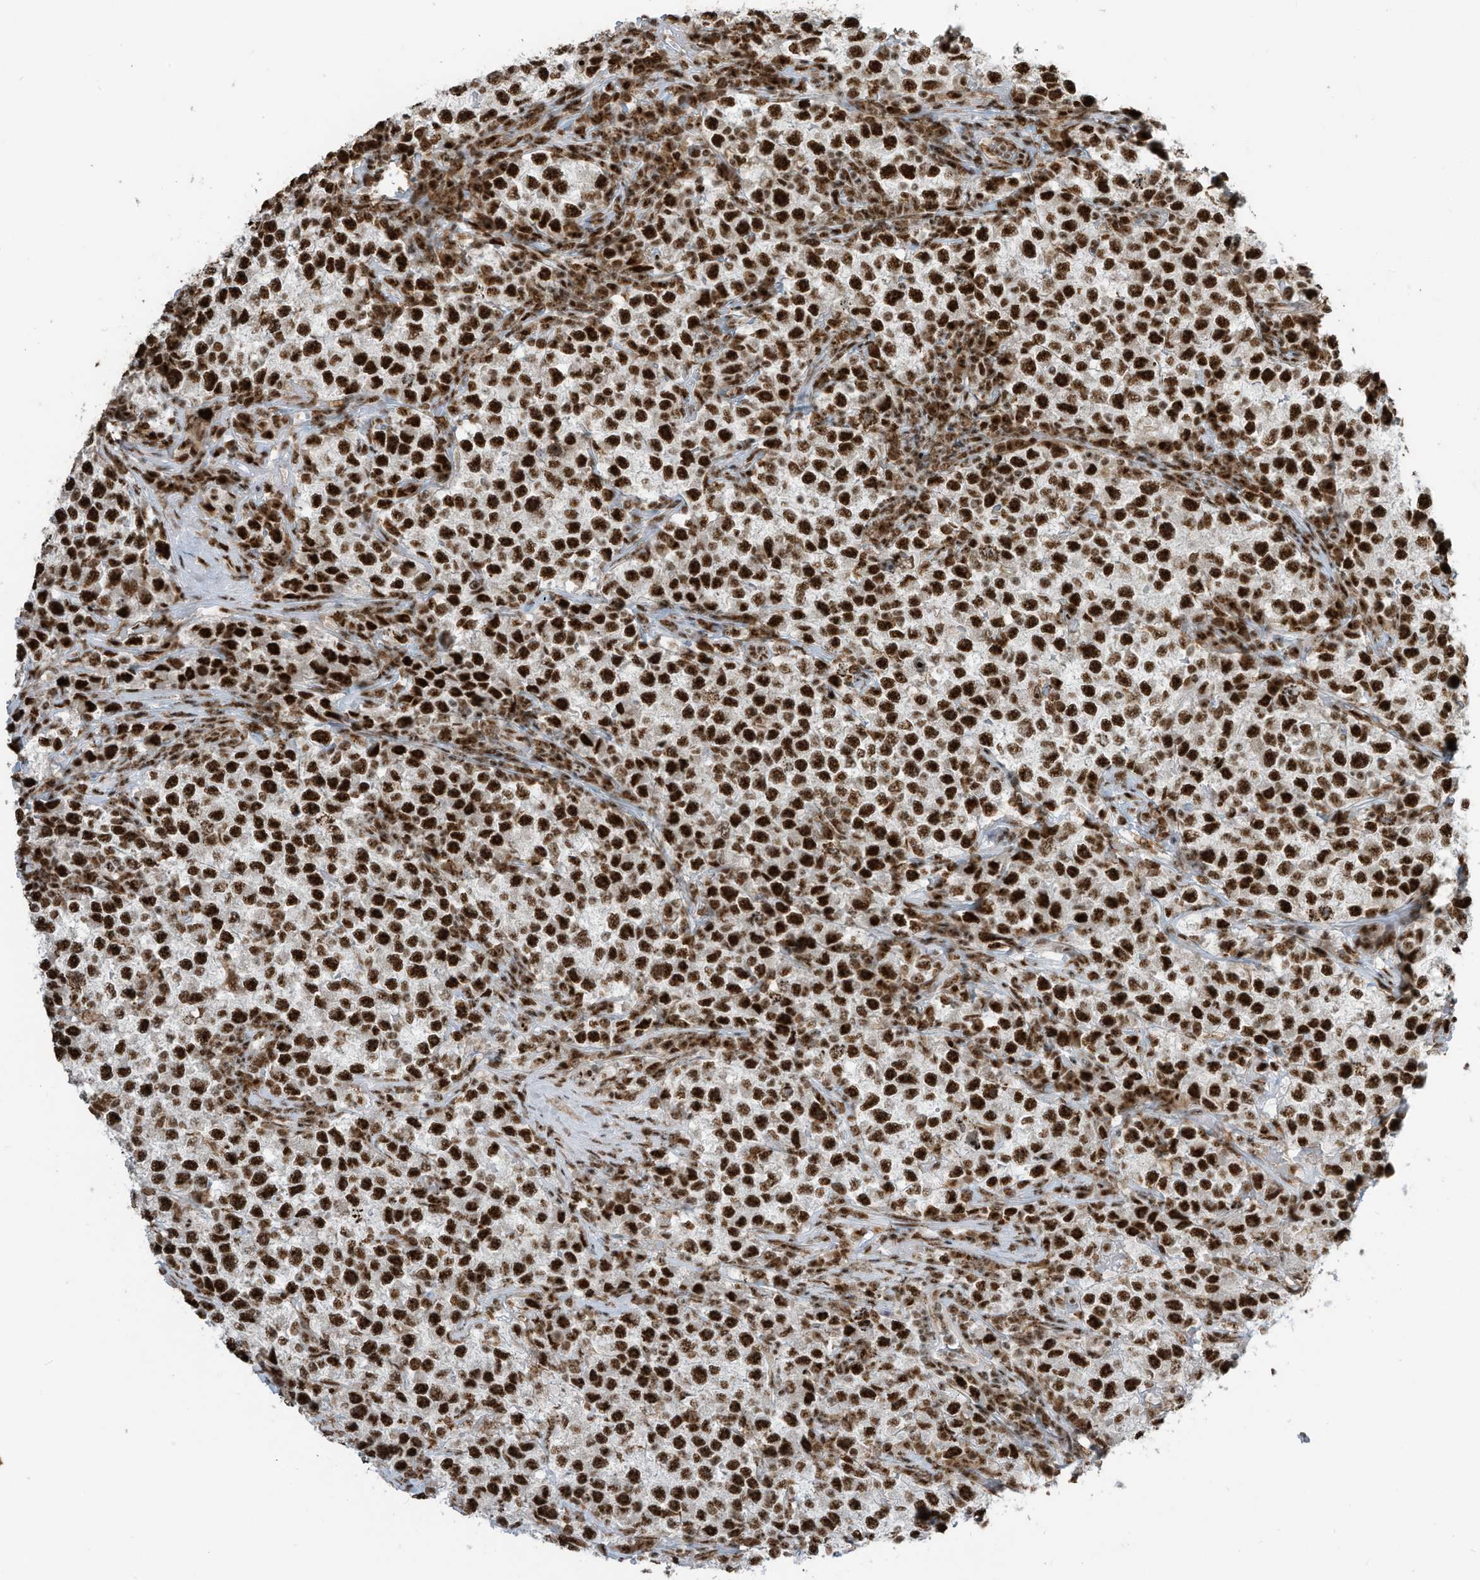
{"staining": {"intensity": "strong", "quantity": ">75%", "location": "nuclear"}, "tissue": "testis cancer", "cell_type": "Tumor cells", "image_type": "cancer", "snomed": [{"axis": "morphology", "description": "Seminoma, NOS"}, {"axis": "topography", "description": "Testis"}], "caption": "IHC (DAB (3,3'-diaminobenzidine)) staining of testis seminoma demonstrates strong nuclear protein expression in approximately >75% of tumor cells.", "gene": "LBH", "patient": {"sex": "male", "age": 22}}